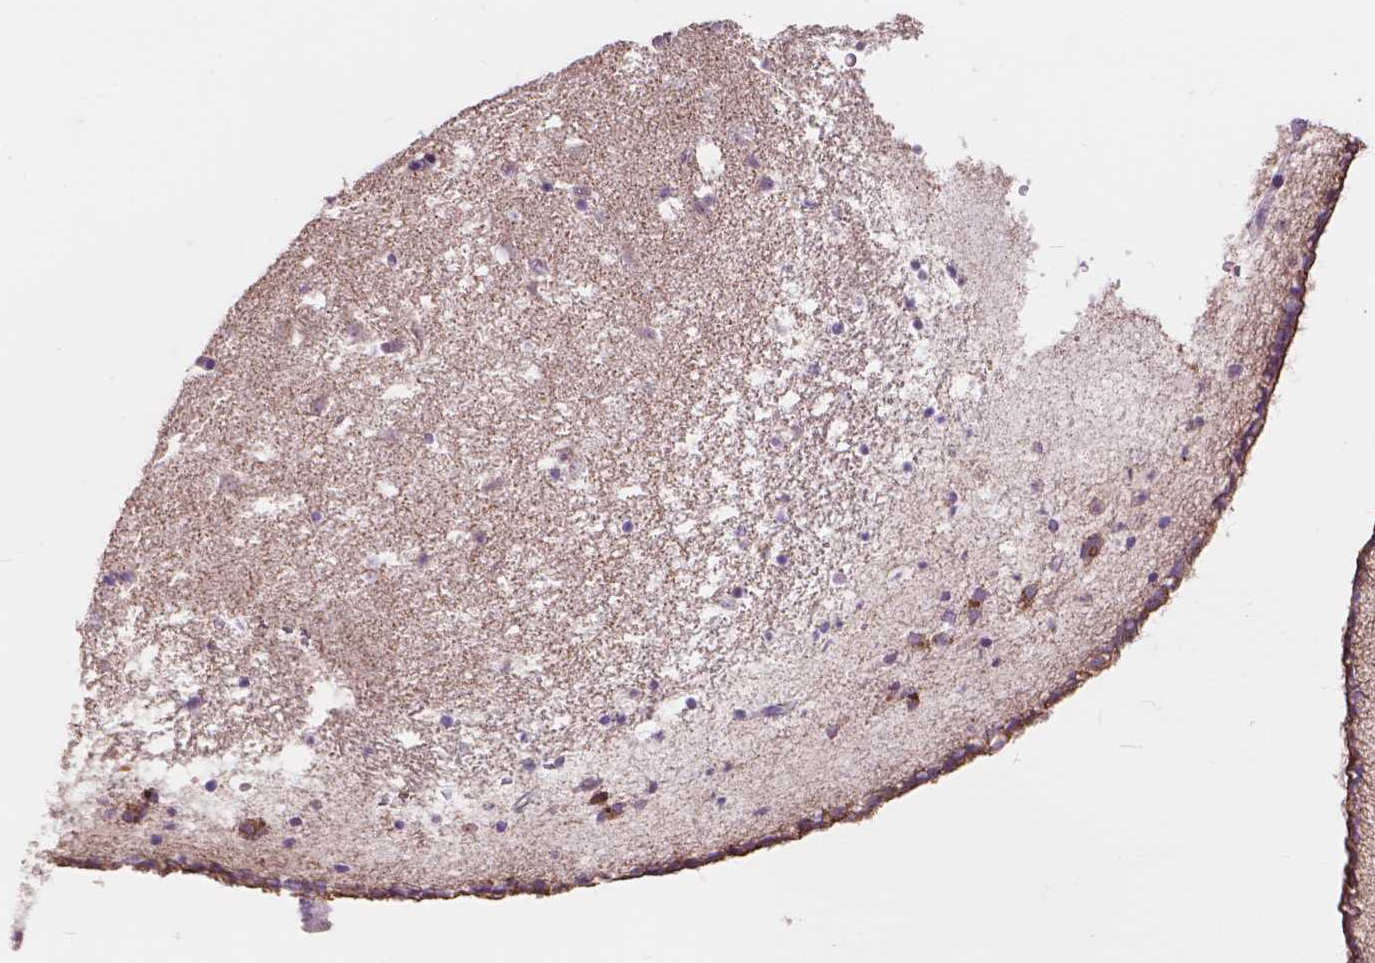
{"staining": {"intensity": "negative", "quantity": "none", "location": "none"}, "tissue": "caudate", "cell_type": "Glial cells", "image_type": "normal", "snomed": [{"axis": "morphology", "description": "Normal tissue, NOS"}, {"axis": "topography", "description": "Lateral ventricle wall"}], "caption": "DAB (3,3'-diaminobenzidine) immunohistochemical staining of benign human caudate reveals no significant expression in glial cells. (DAB IHC with hematoxylin counter stain).", "gene": "MYH14", "patient": {"sex": "female", "age": 42}}